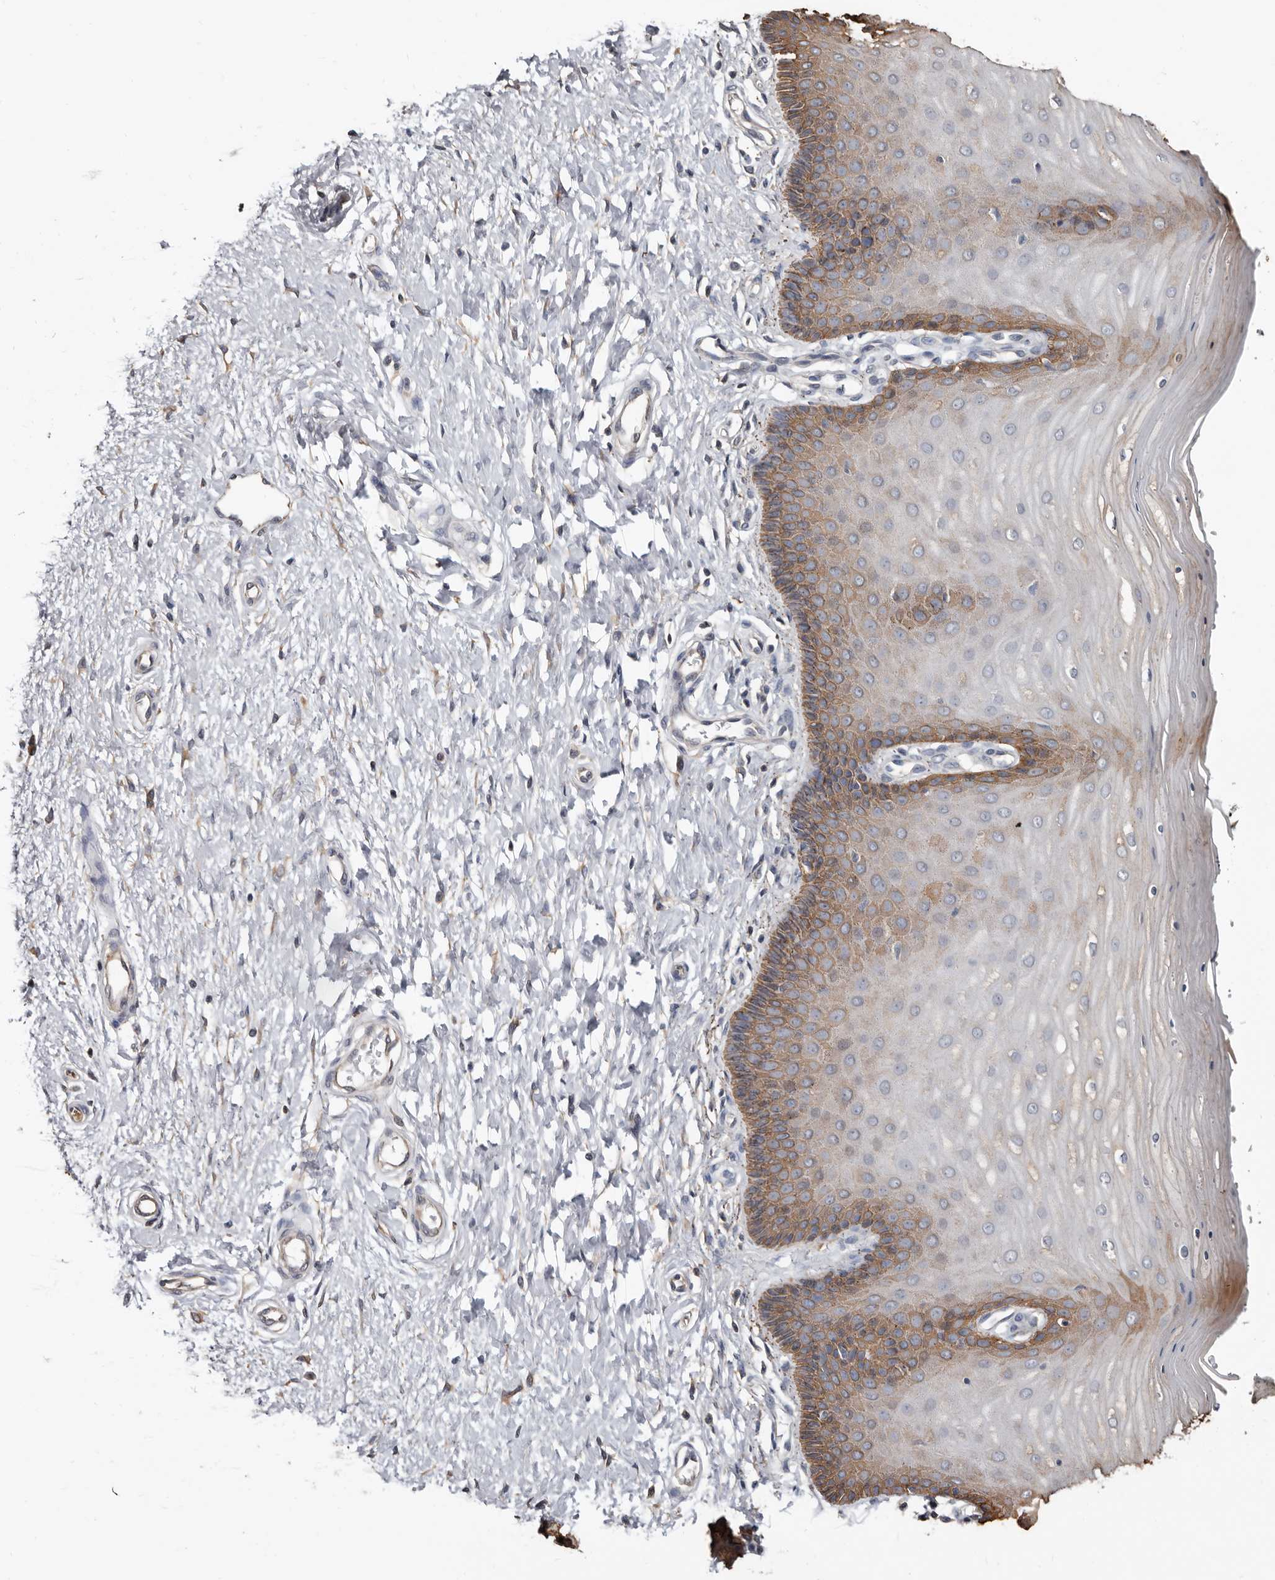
{"staining": {"intensity": "moderate", "quantity": ">75%", "location": "cytoplasmic/membranous"}, "tissue": "cervix", "cell_type": "Glandular cells", "image_type": "normal", "snomed": [{"axis": "morphology", "description": "Normal tissue, NOS"}, {"axis": "topography", "description": "Cervix"}], "caption": "The histopathology image reveals staining of normal cervix, revealing moderate cytoplasmic/membranous protein staining (brown color) within glandular cells. Using DAB (3,3'-diaminobenzidine) (brown) and hematoxylin (blue) stains, captured at high magnification using brightfield microscopy.", "gene": "MRPL18", "patient": {"sex": "female", "age": 55}}